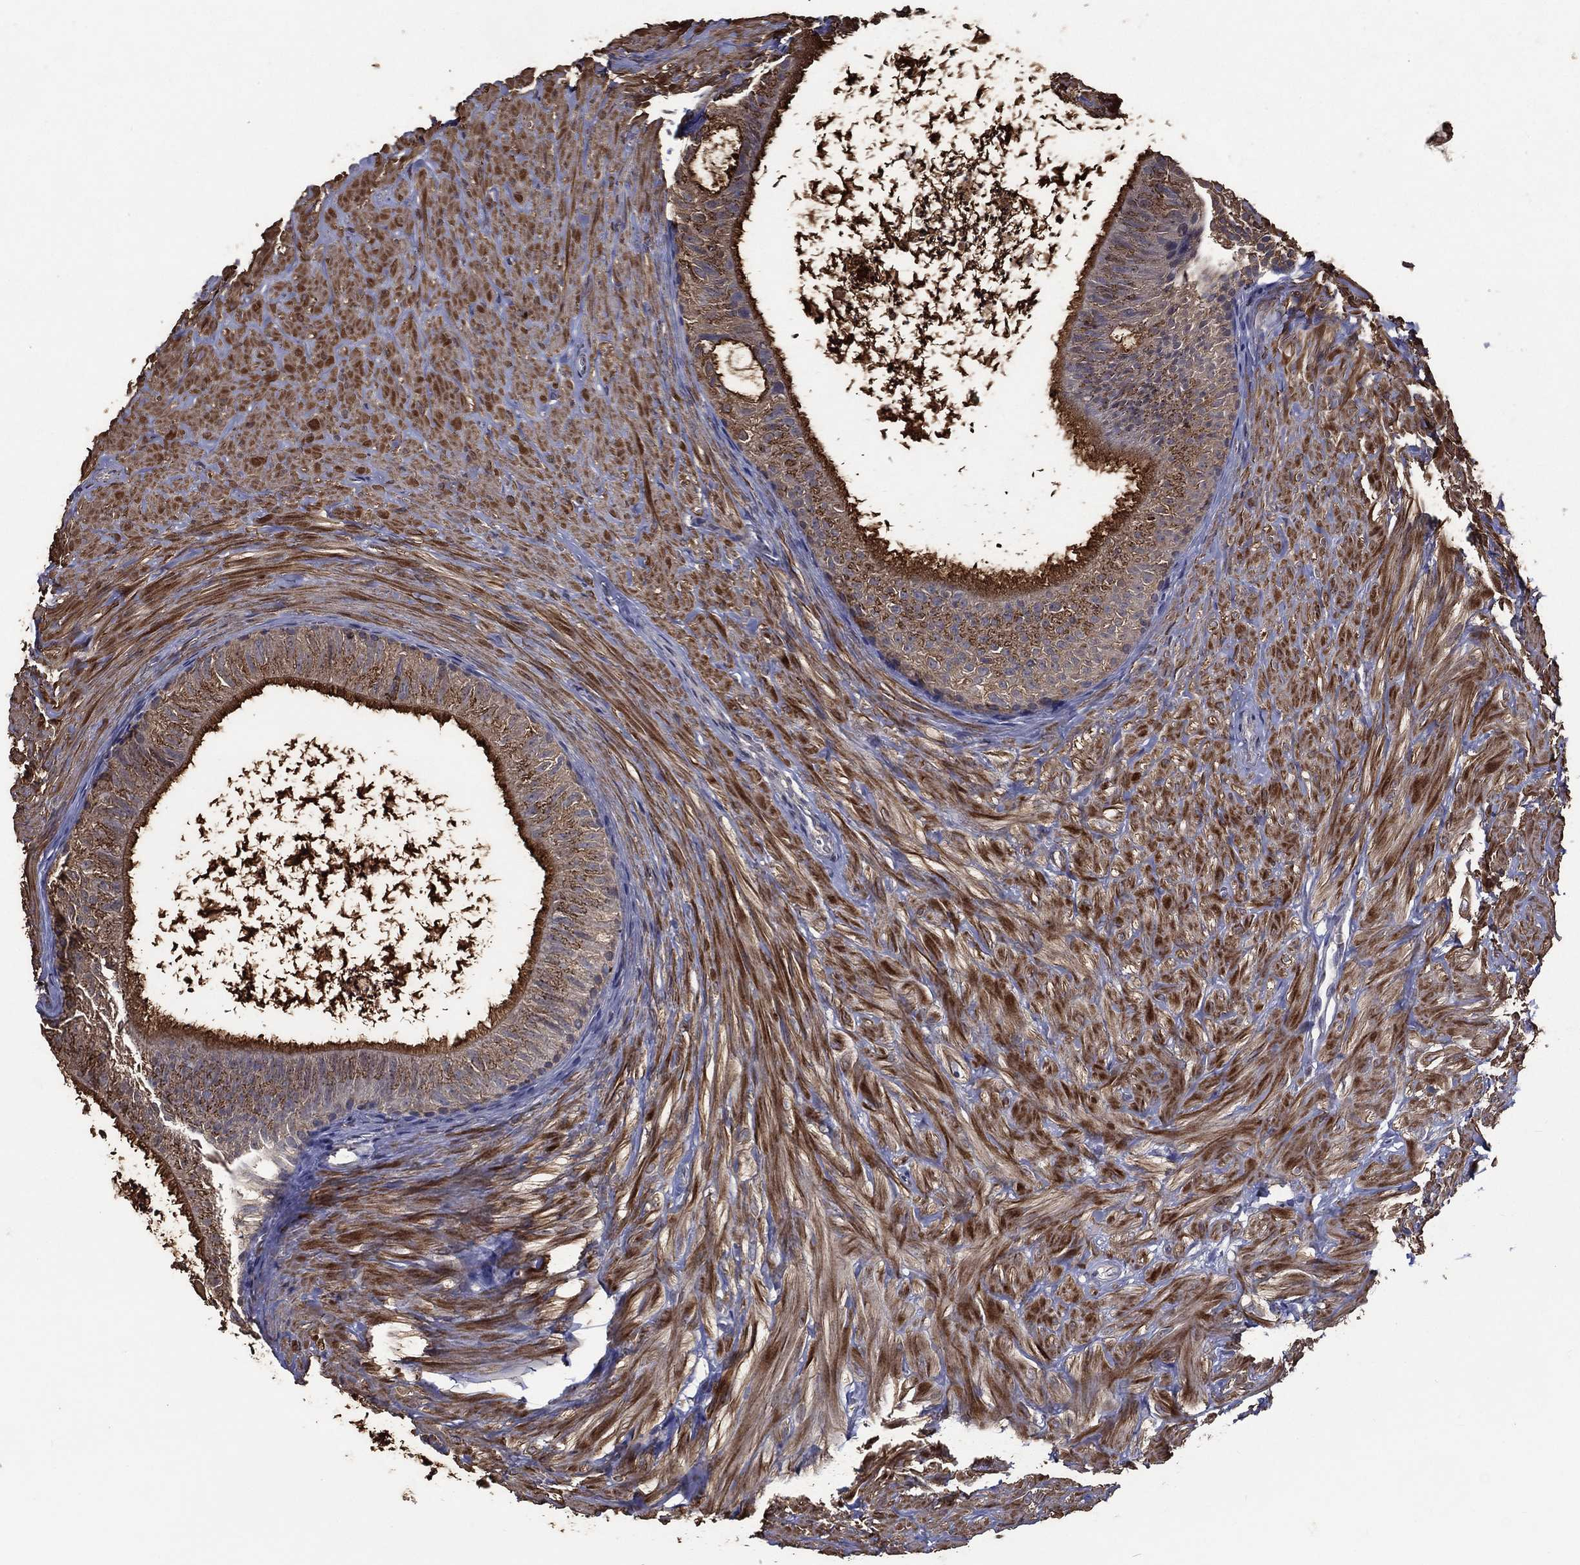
{"staining": {"intensity": "strong", "quantity": "25%-75%", "location": "cytoplasmic/membranous"}, "tissue": "epididymis", "cell_type": "Glandular cells", "image_type": "normal", "snomed": [{"axis": "morphology", "description": "Normal tissue, NOS"}, {"axis": "topography", "description": "Epididymis"}], "caption": "Immunohistochemical staining of unremarkable epididymis exhibits 25%-75% levels of strong cytoplasmic/membranous protein staining in about 25%-75% of glandular cells. (Stains: DAB in brown, nuclei in blue, Microscopy: brightfield microscopy at high magnification).", "gene": "GPR183", "patient": {"sex": "male", "age": 32}}